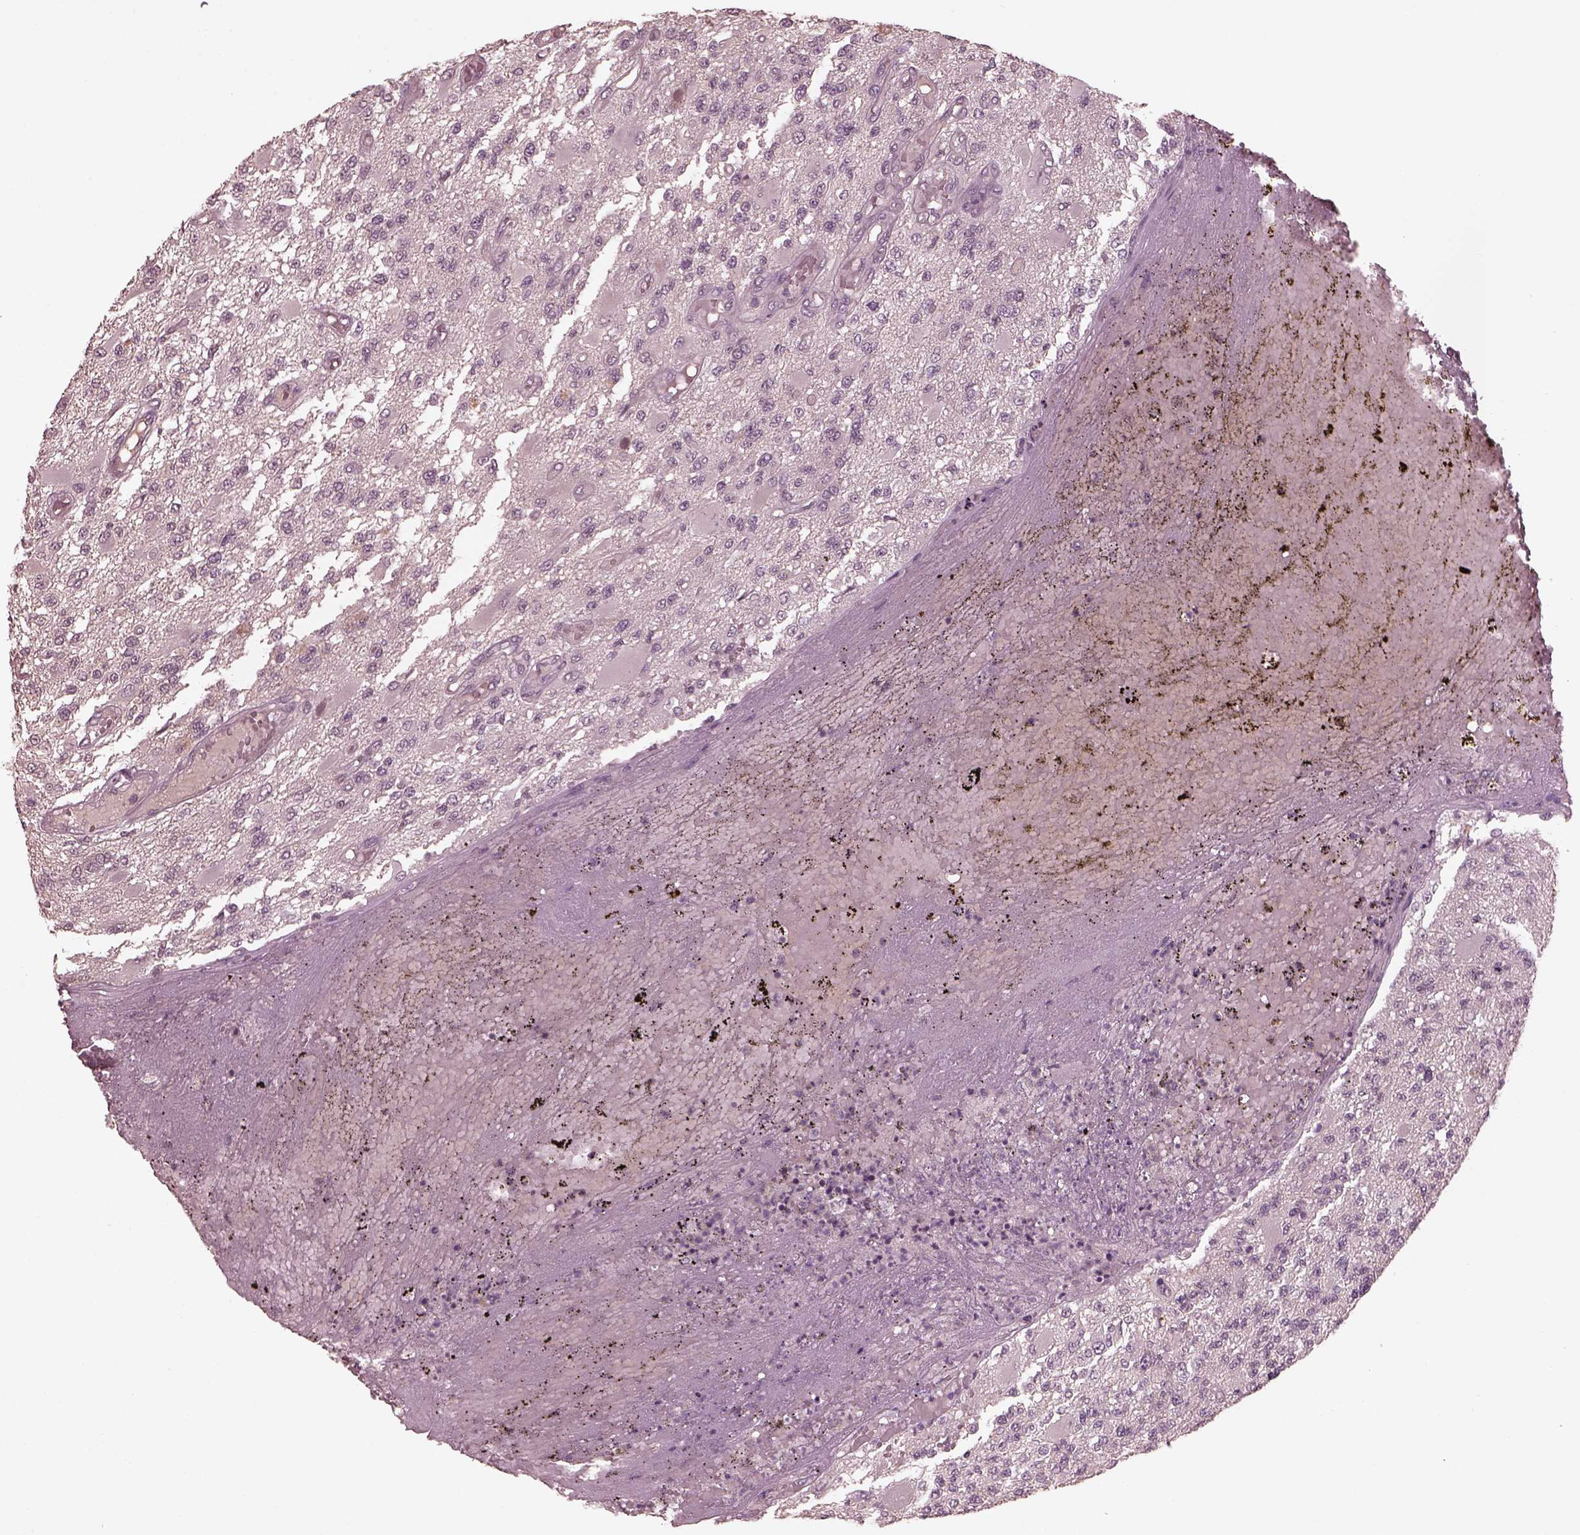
{"staining": {"intensity": "negative", "quantity": "none", "location": "none"}, "tissue": "glioma", "cell_type": "Tumor cells", "image_type": "cancer", "snomed": [{"axis": "morphology", "description": "Glioma, malignant, High grade"}, {"axis": "topography", "description": "Brain"}], "caption": "The immunohistochemistry (IHC) photomicrograph has no significant staining in tumor cells of malignant glioma (high-grade) tissue.", "gene": "VWA5B1", "patient": {"sex": "female", "age": 63}}